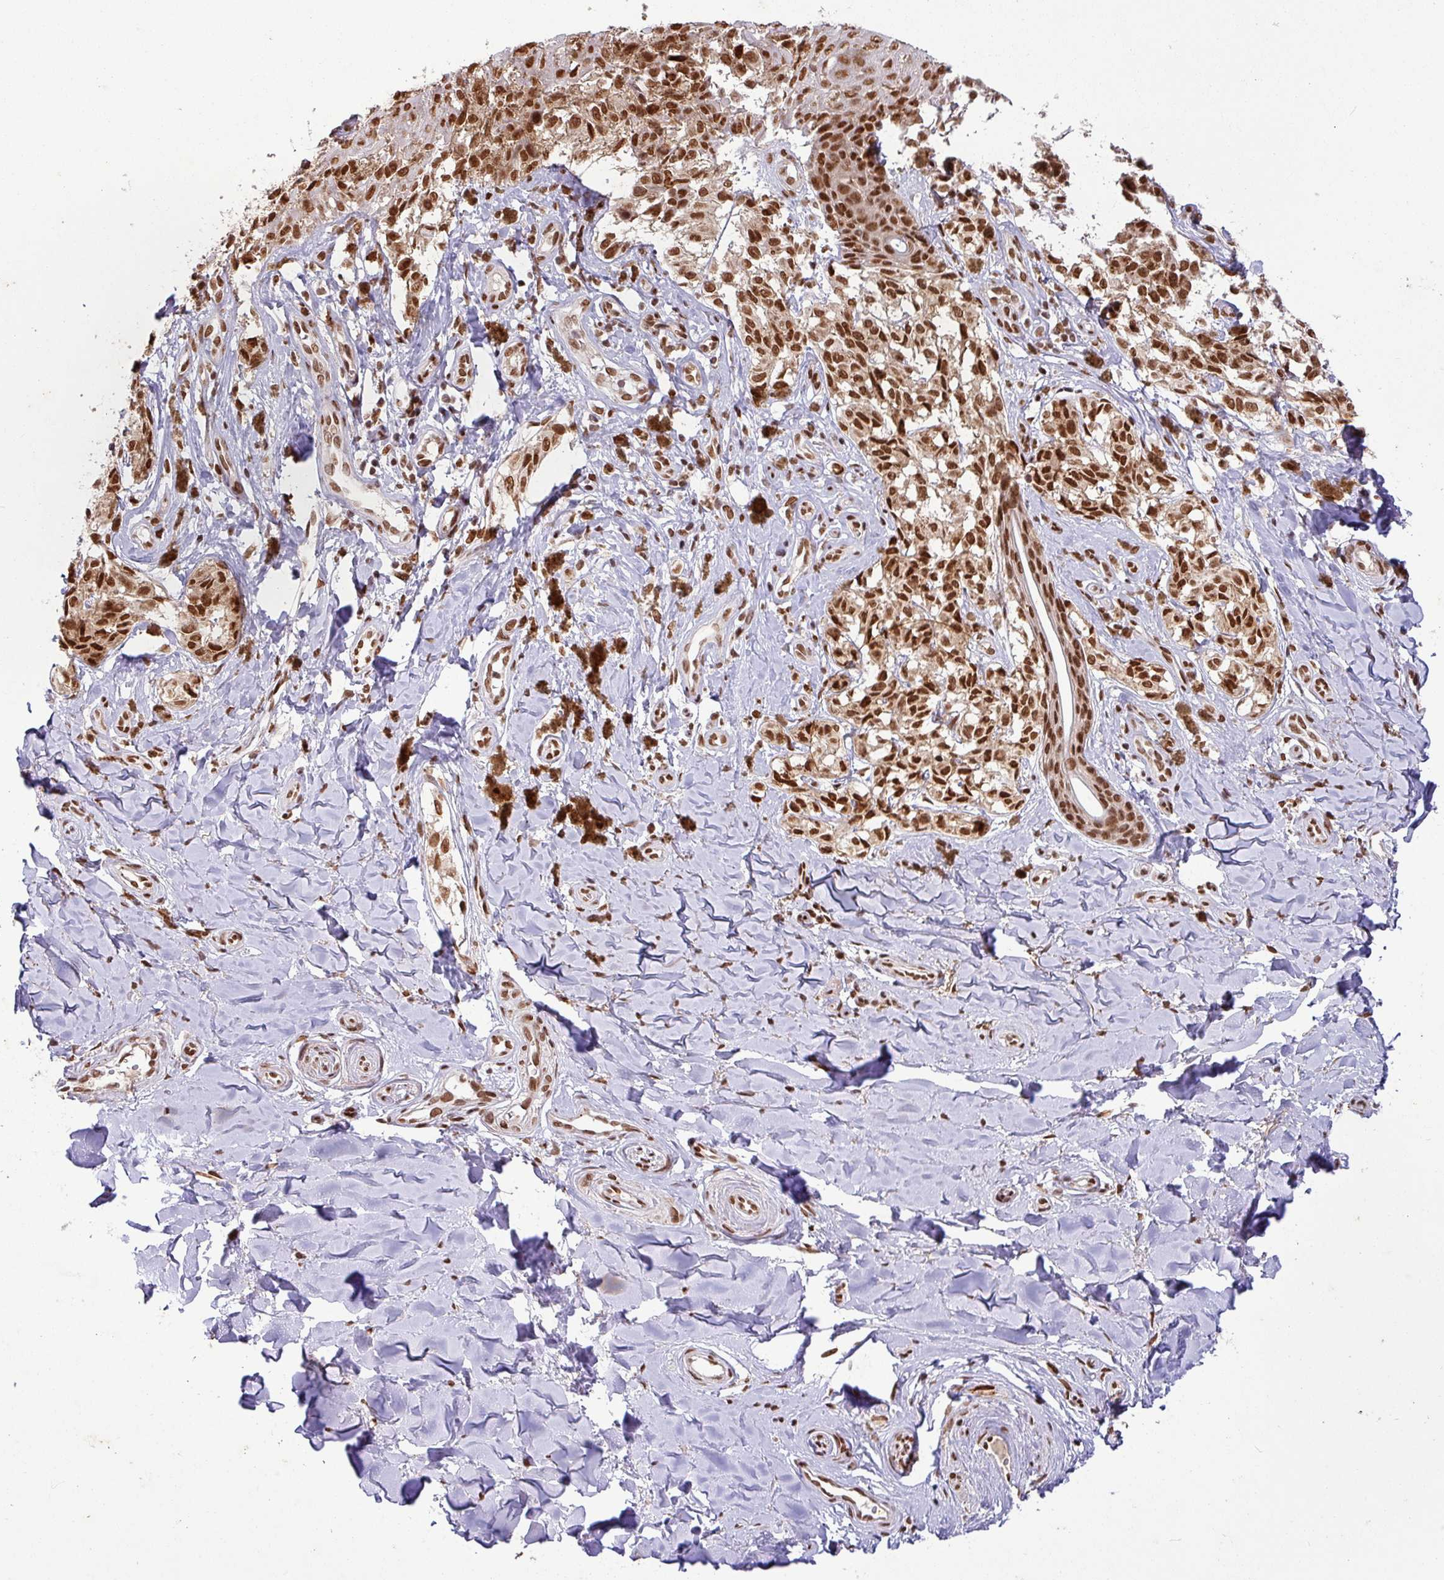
{"staining": {"intensity": "strong", "quantity": ">75%", "location": "nuclear"}, "tissue": "melanoma", "cell_type": "Tumor cells", "image_type": "cancer", "snomed": [{"axis": "morphology", "description": "Malignant melanoma, NOS"}, {"axis": "topography", "description": "Skin"}], "caption": "Protein expression analysis of malignant melanoma shows strong nuclear staining in about >75% of tumor cells. Nuclei are stained in blue.", "gene": "SRSF2", "patient": {"sex": "female", "age": 65}}